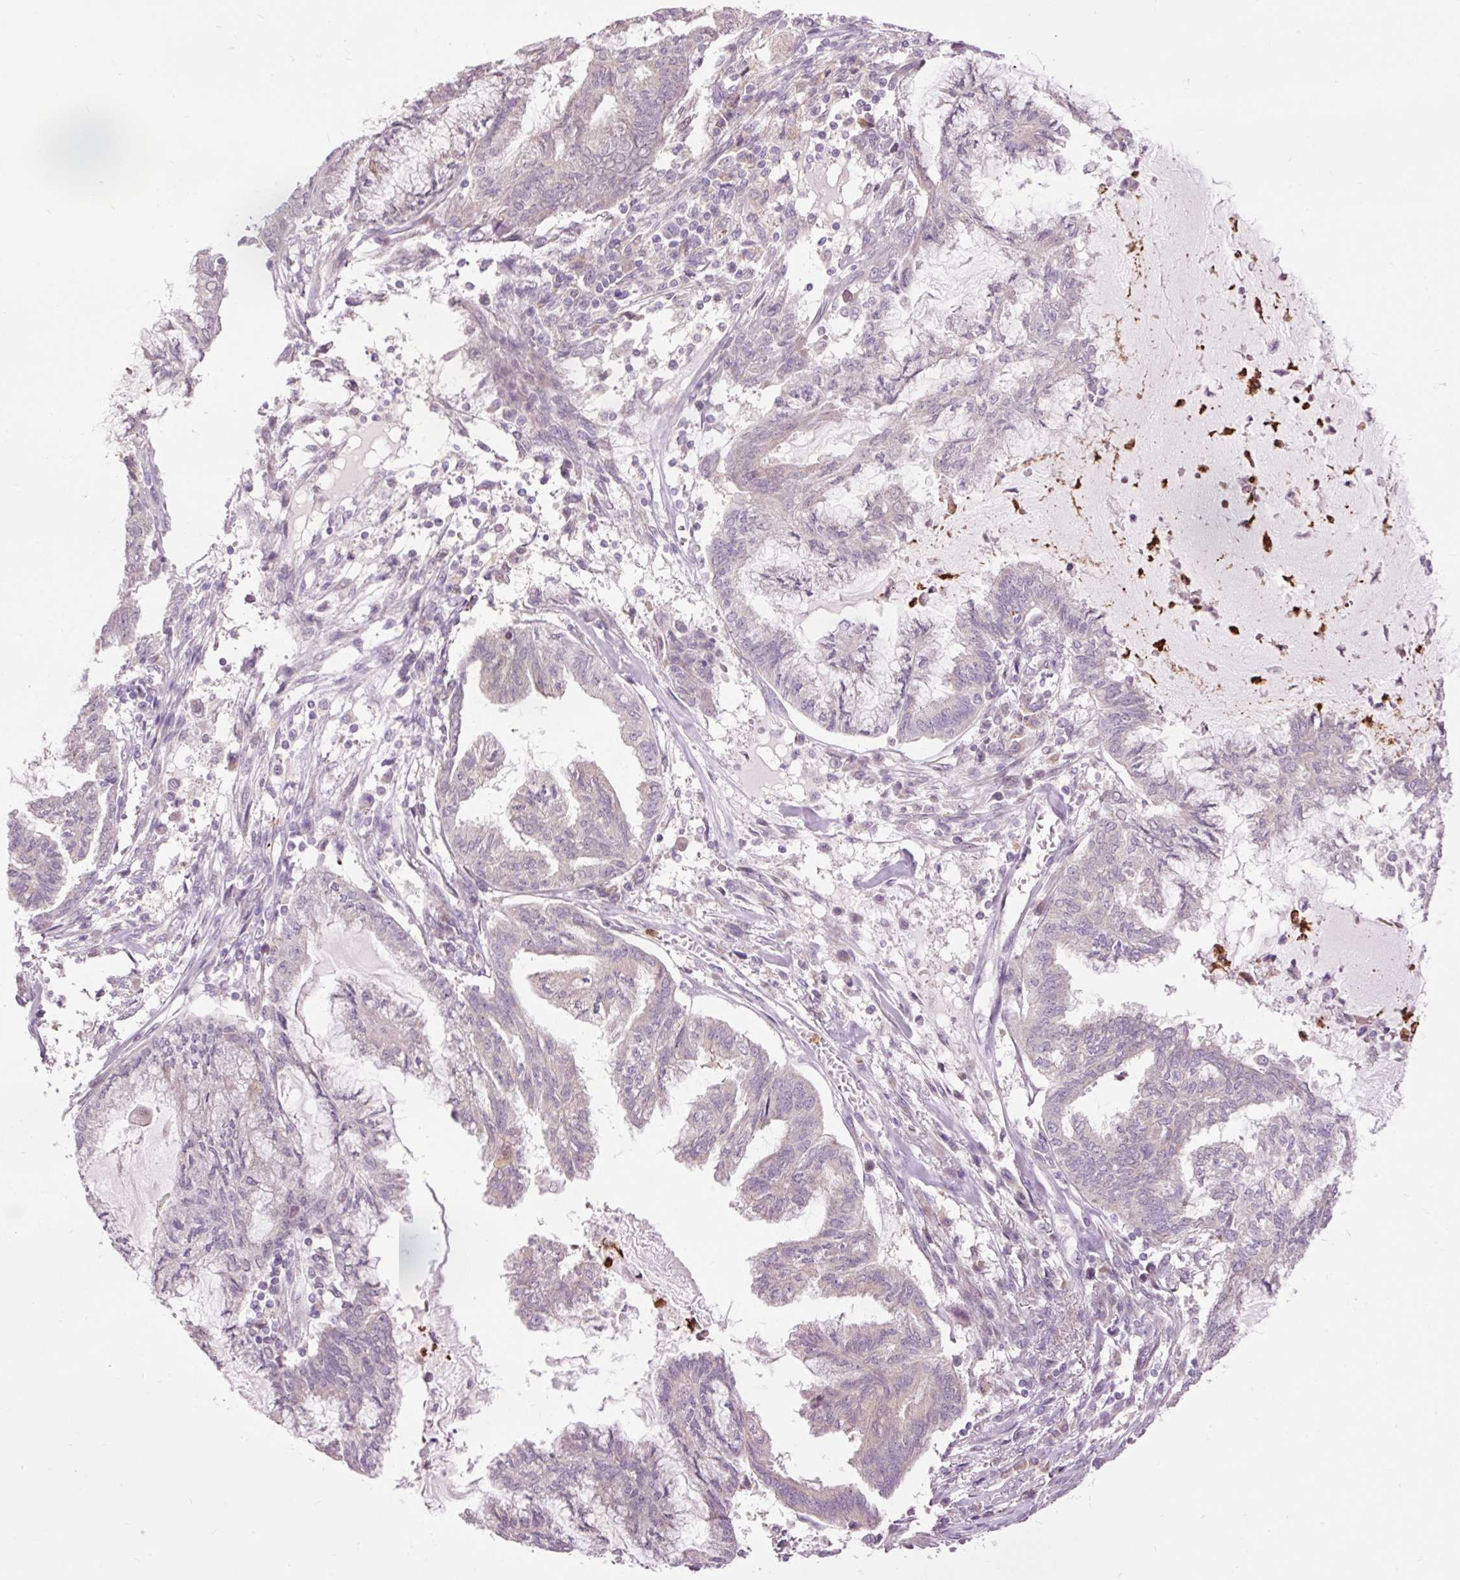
{"staining": {"intensity": "negative", "quantity": "none", "location": "none"}, "tissue": "endometrial cancer", "cell_type": "Tumor cells", "image_type": "cancer", "snomed": [{"axis": "morphology", "description": "Adenocarcinoma, NOS"}, {"axis": "topography", "description": "Endometrium"}], "caption": "The micrograph exhibits no staining of tumor cells in endometrial cancer (adenocarcinoma).", "gene": "PRDX5", "patient": {"sex": "female", "age": 86}}